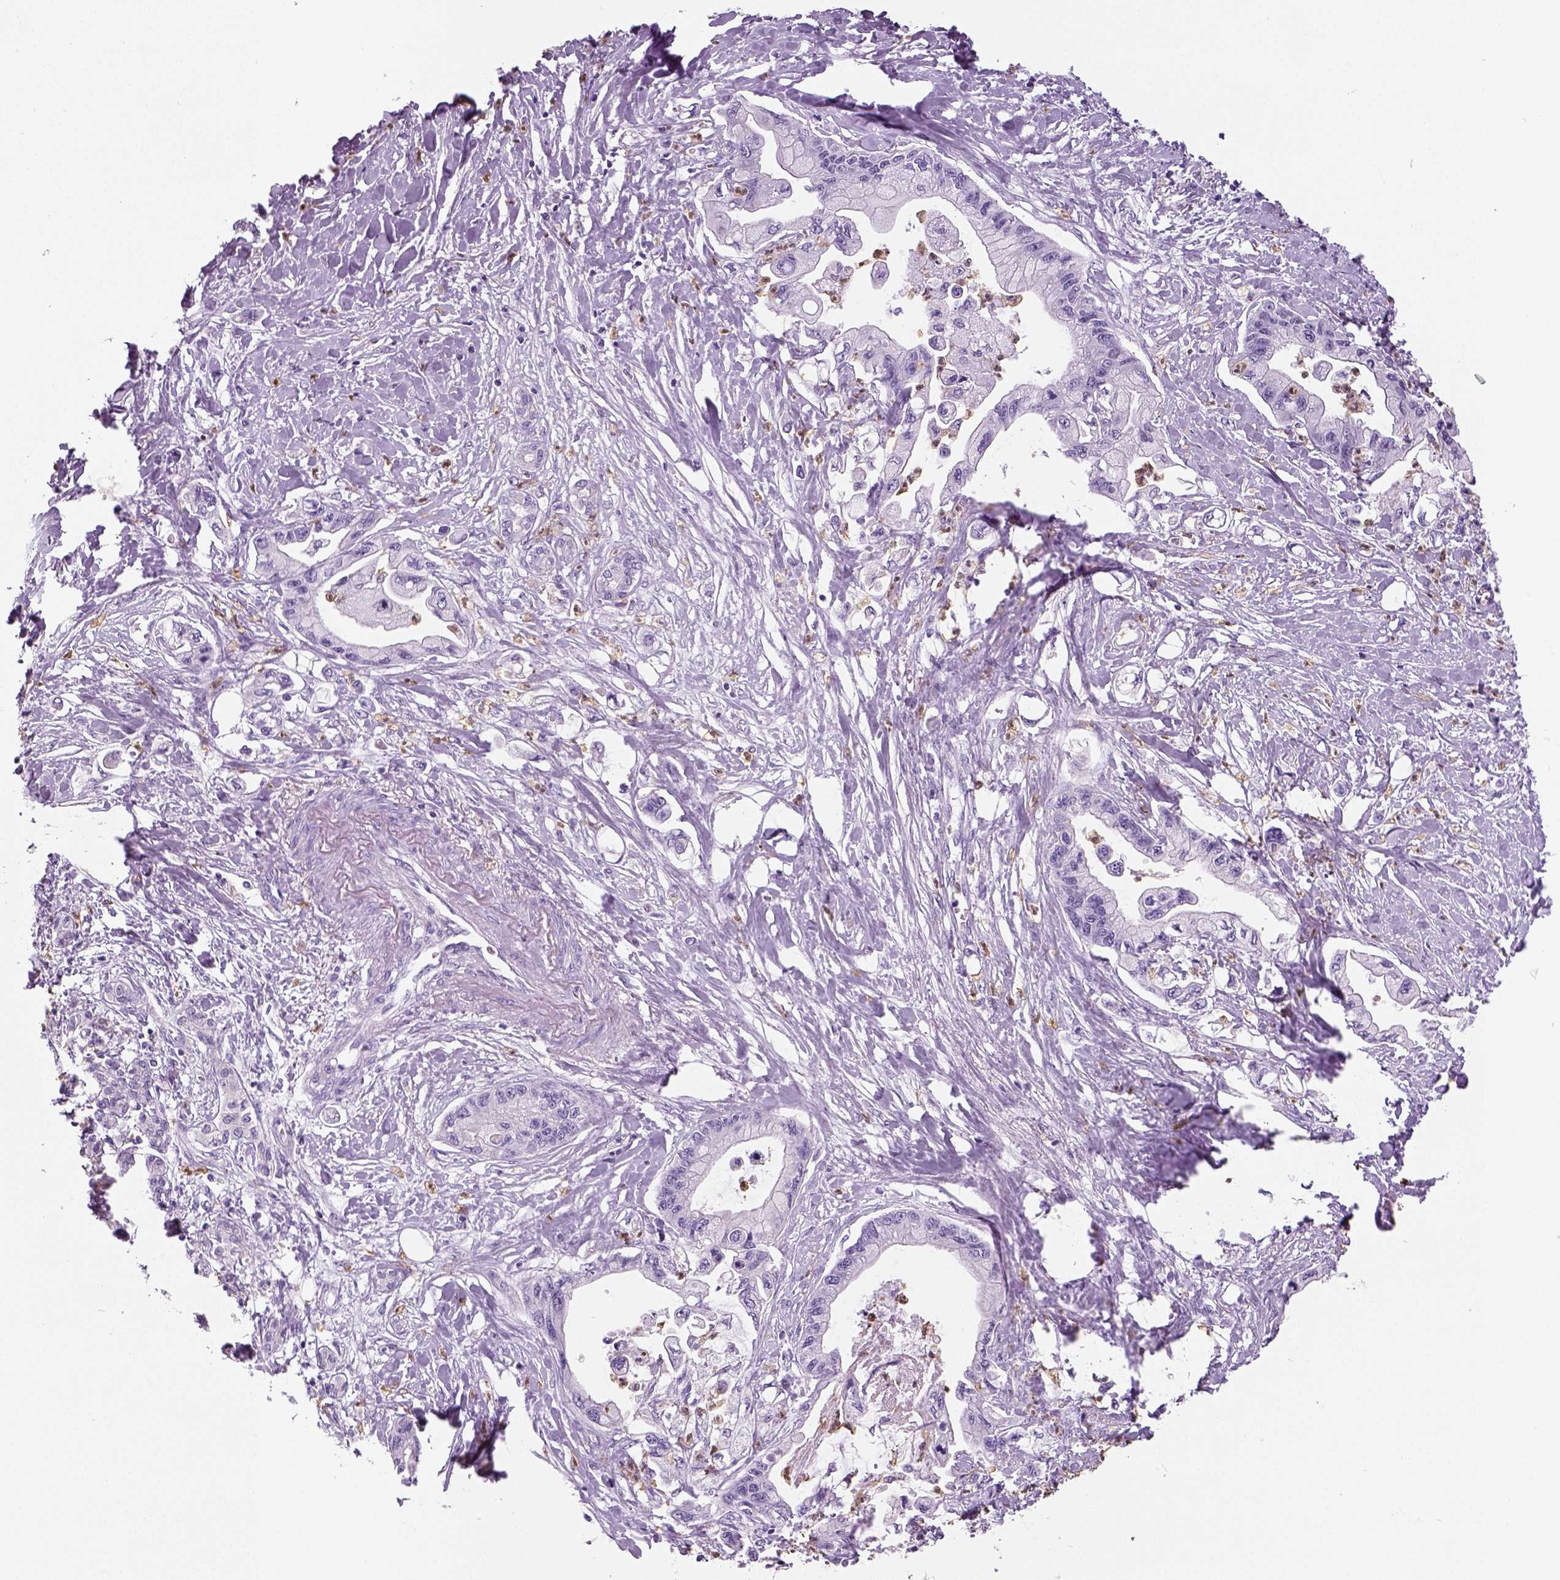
{"staining": {"intensity": "negative", "quantity": "none", "location": "none"}, "tissue": "pancreatic cancer", "cell_type": "Tumor cells", "image_type": "cancer", "snomed": [{"axis": "morphology", "description": "Adenocarcinoma, NOS"}, {"axis": "topography", "description": "Pancreas"}], "caption": "Immunohistochemistry (IHC) image of neoplastic tissue: human pancreatic adenocarcinoma stained with DAB (3,3'-diaminobenzidine) shows no significant protein staining in tumor cells.", "gene": "NECAB2", "patient": {"sex": "male", "age": 61}}